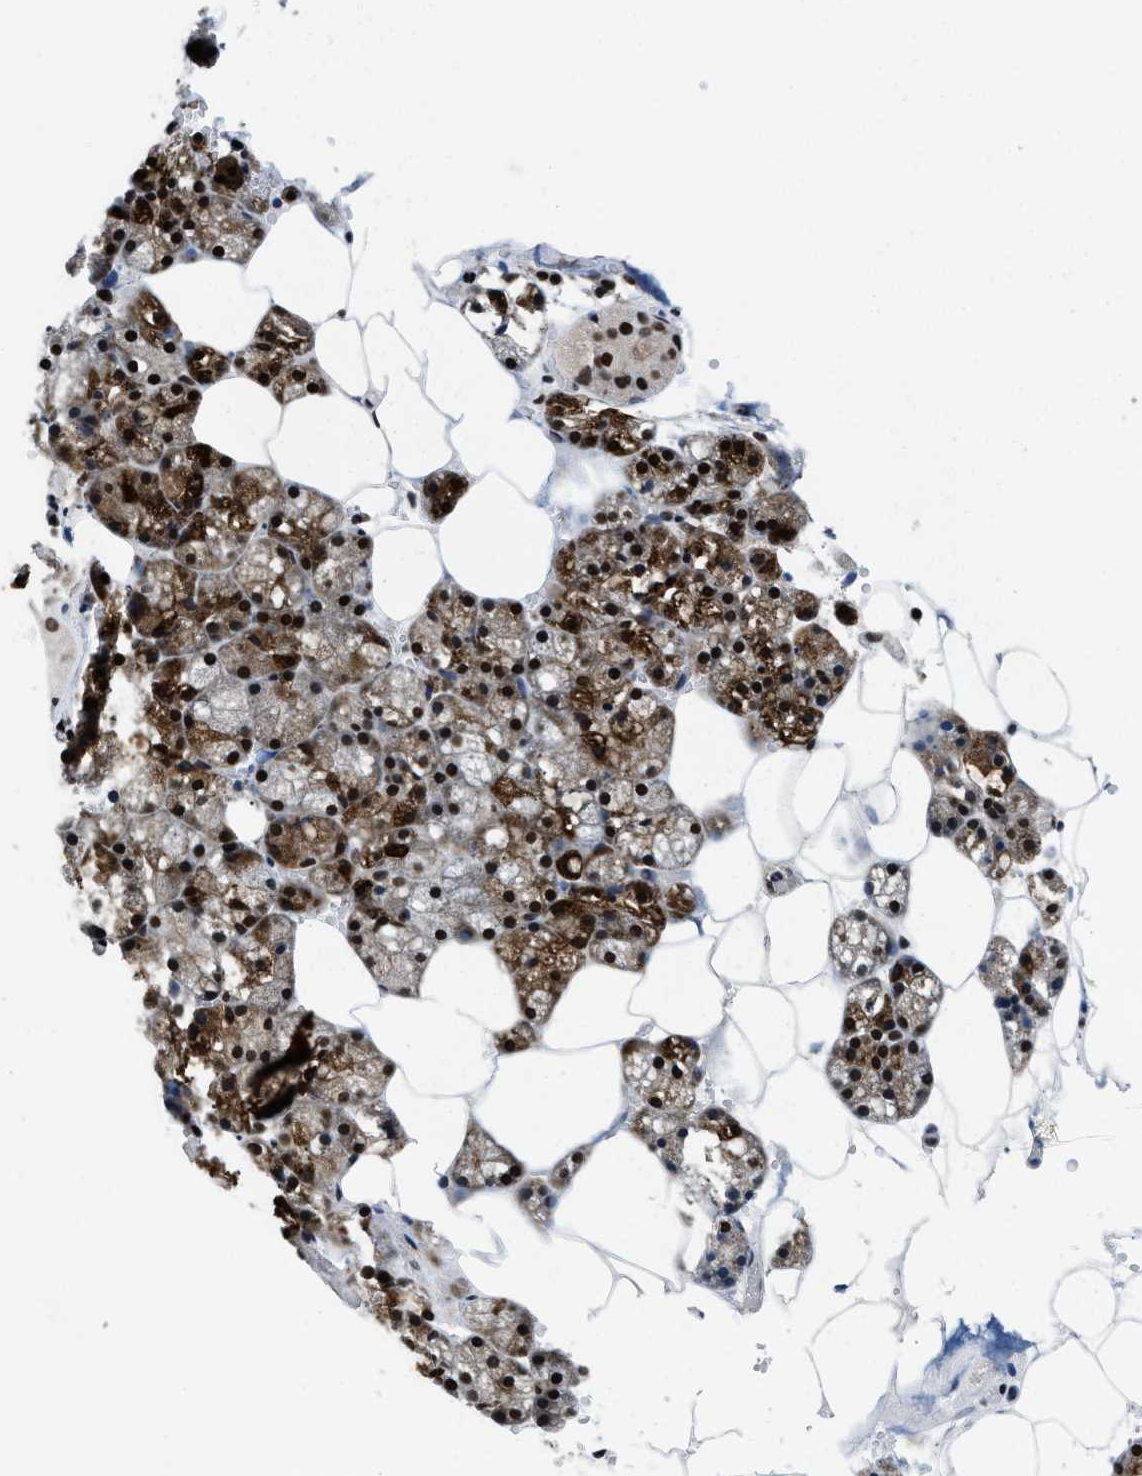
{"staining": {"intensity": "strong", "quantity": ">75%", "location": "cytoplasmic/membranous,nuclear"}, "tissue": "salivary gland", "cell_type": "Glandular cells", "image_type": "normal", "snomed": [{"axis": "morphology", "description": "Normal tissue, NOS"}, {"axis": "topography", "description": "Salivary gland"}], "caption": "Salivary gland stained with a brown dye shows strong cytoplasmic/membranous,nuclear positive positivity in approximately >75% of glandular cells.", "gene": "SAFB", "patient": {"sex": "male", "age": 62}}